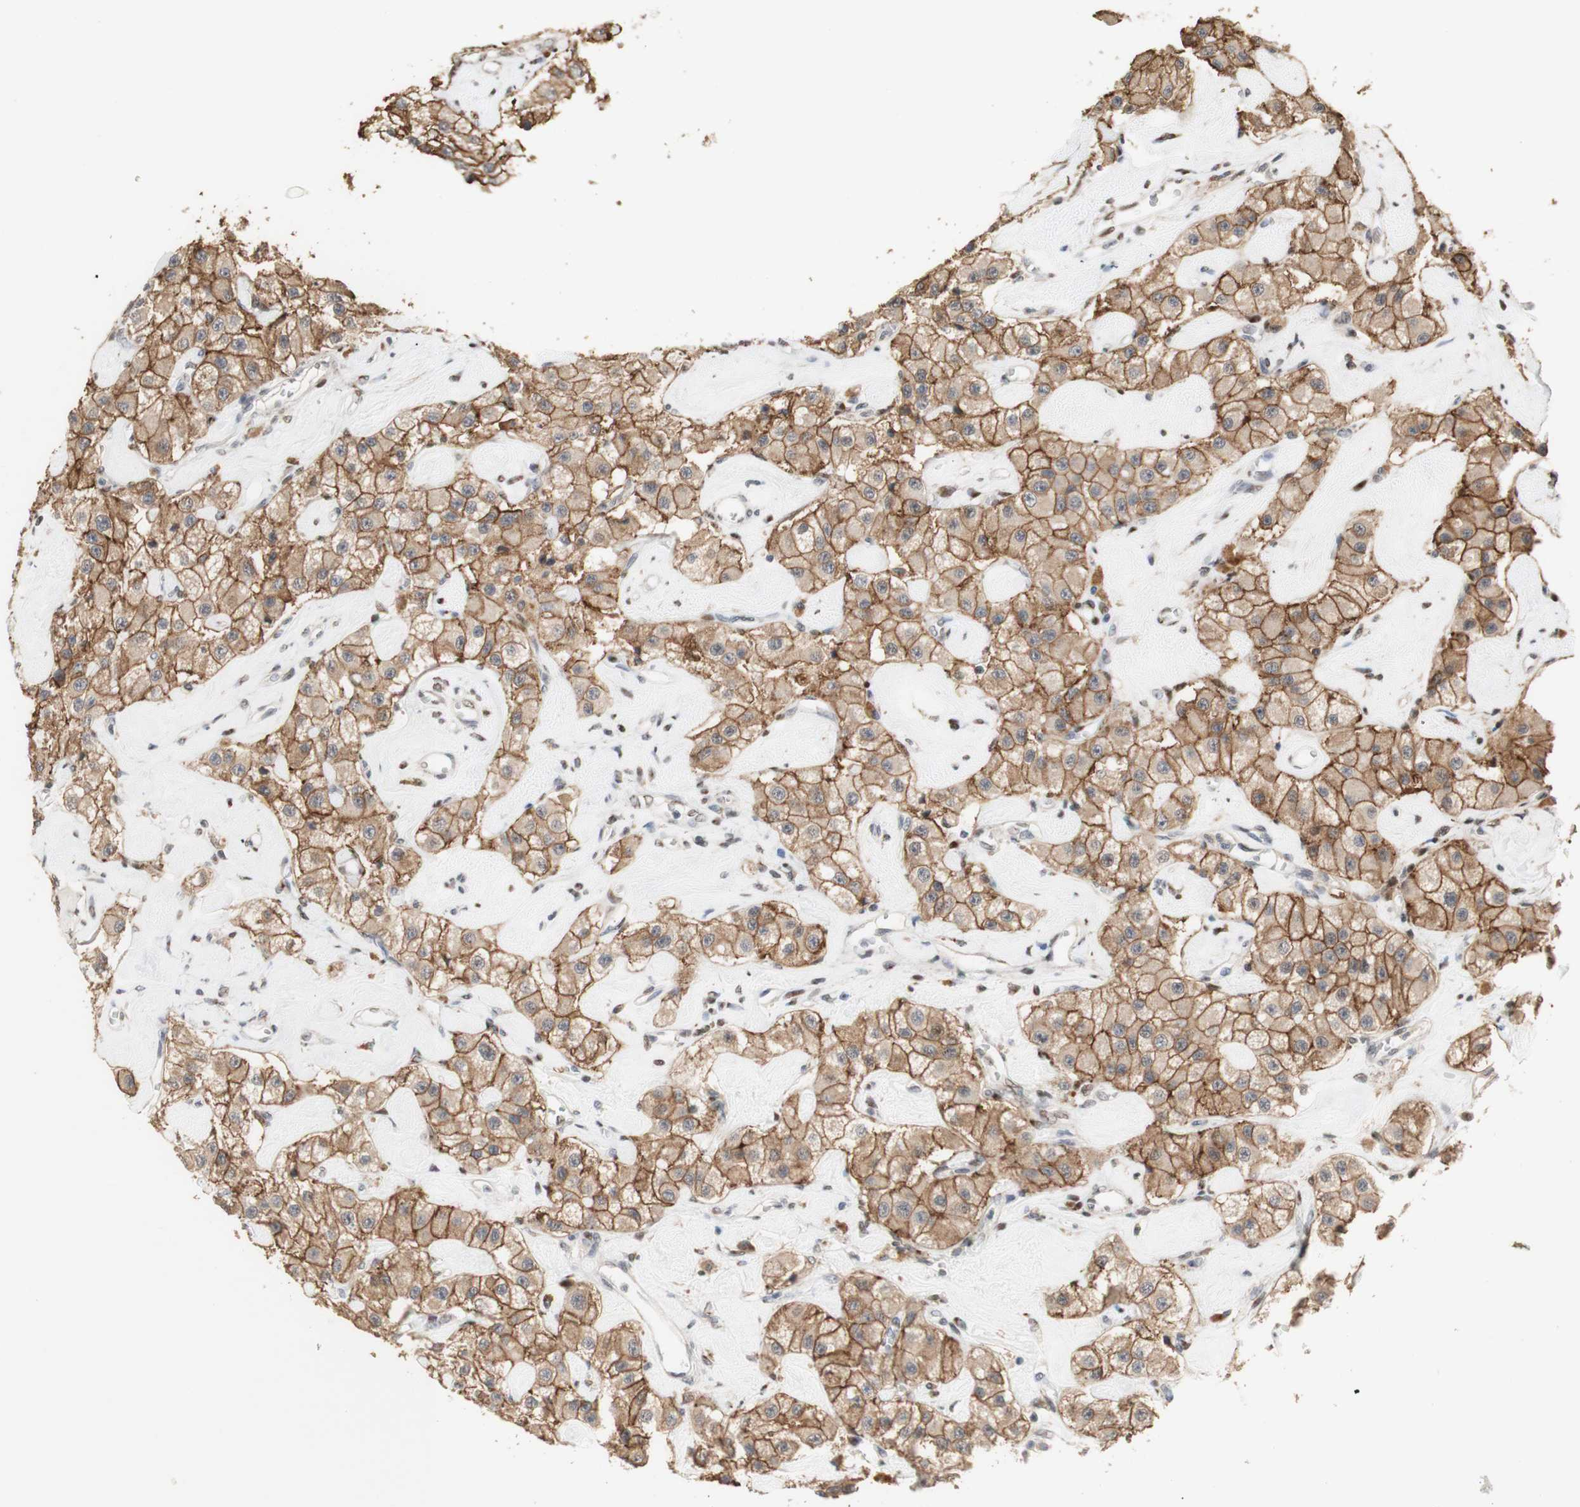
{"staining": {"intensity": "moderate", "quantity": ">75%", "location": "cytoplasmic/membranous"}, "tissue": "carcinoid", "cell_type": "Tumor cells", "image_type": "cancer", "snomed": [{"axis": "morphology", "description": "Carcinoid, malignant, NOS"}, {"axis": "topography", "description": "Pancreas"}], "caption": "Immunohistochemical staining of human carcinoid (malignant) exhibits medium levels of moderate cytoplasmic/membranous positivity in about >75% of tumor cells.", "gene": "FOXP1", "patient": {"sex": "male", "age": 41}}